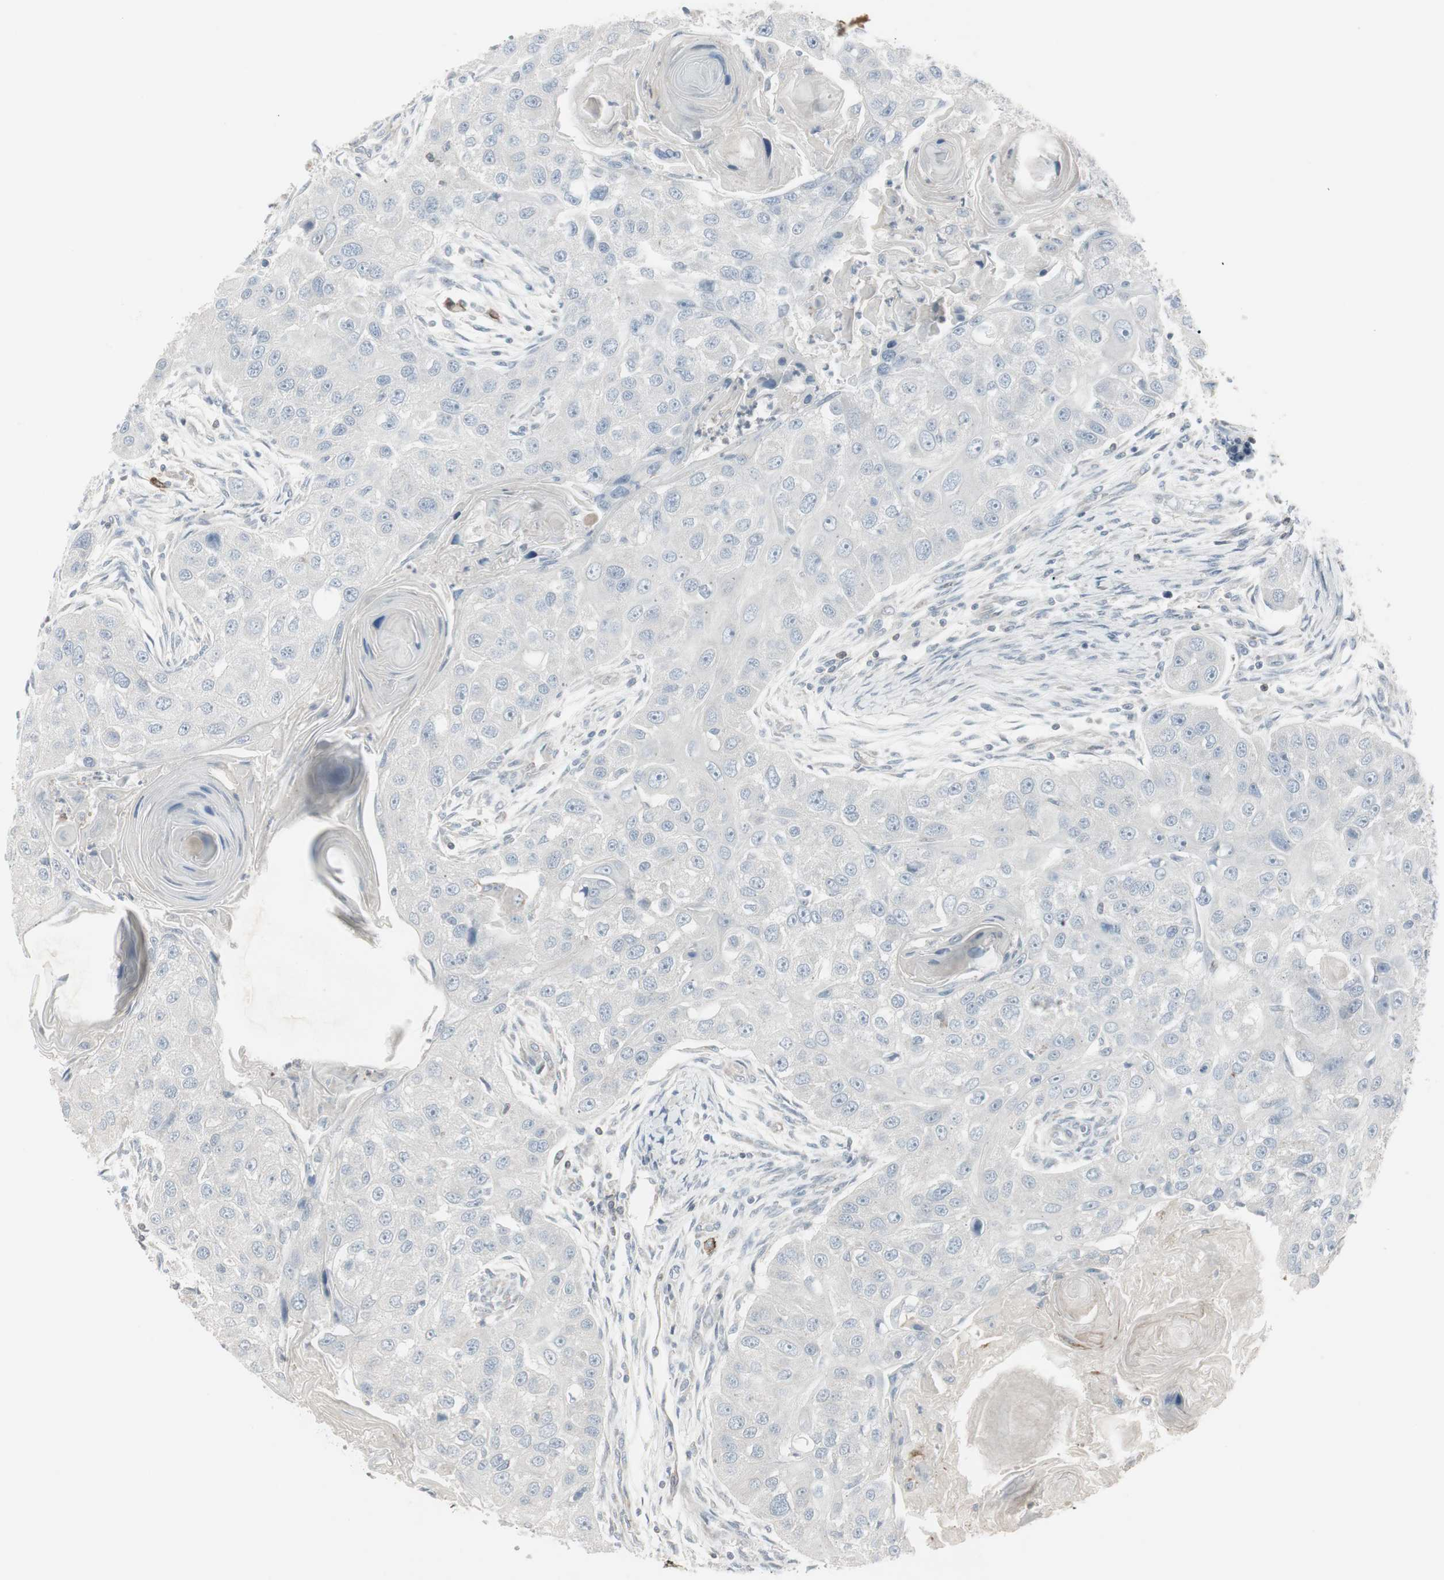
{"staining": {"intensity": "negative", "quantity": "none", "location": "none"}, "tissue": "head and neck cancer", "cell_type": "Tumor cells", "image_type": "cancer", "snomed": [{"axis": "morphology", "description": "Normal tissue, NOS"}, {"axis": "morphology", "description": "Squamous cell carcinoma, NOS"}, {"axis": "topography", "description": "Skeletal muscle"}, {"axis": "topography", "description": "Head-Neck"}], "caption": "Image shows no significant protein staining in tumor cells of head and neck cancer (squamous cell carcinoma).", "gene": "MAP4K4", "patient": {"sex": "male", "age": 51}}